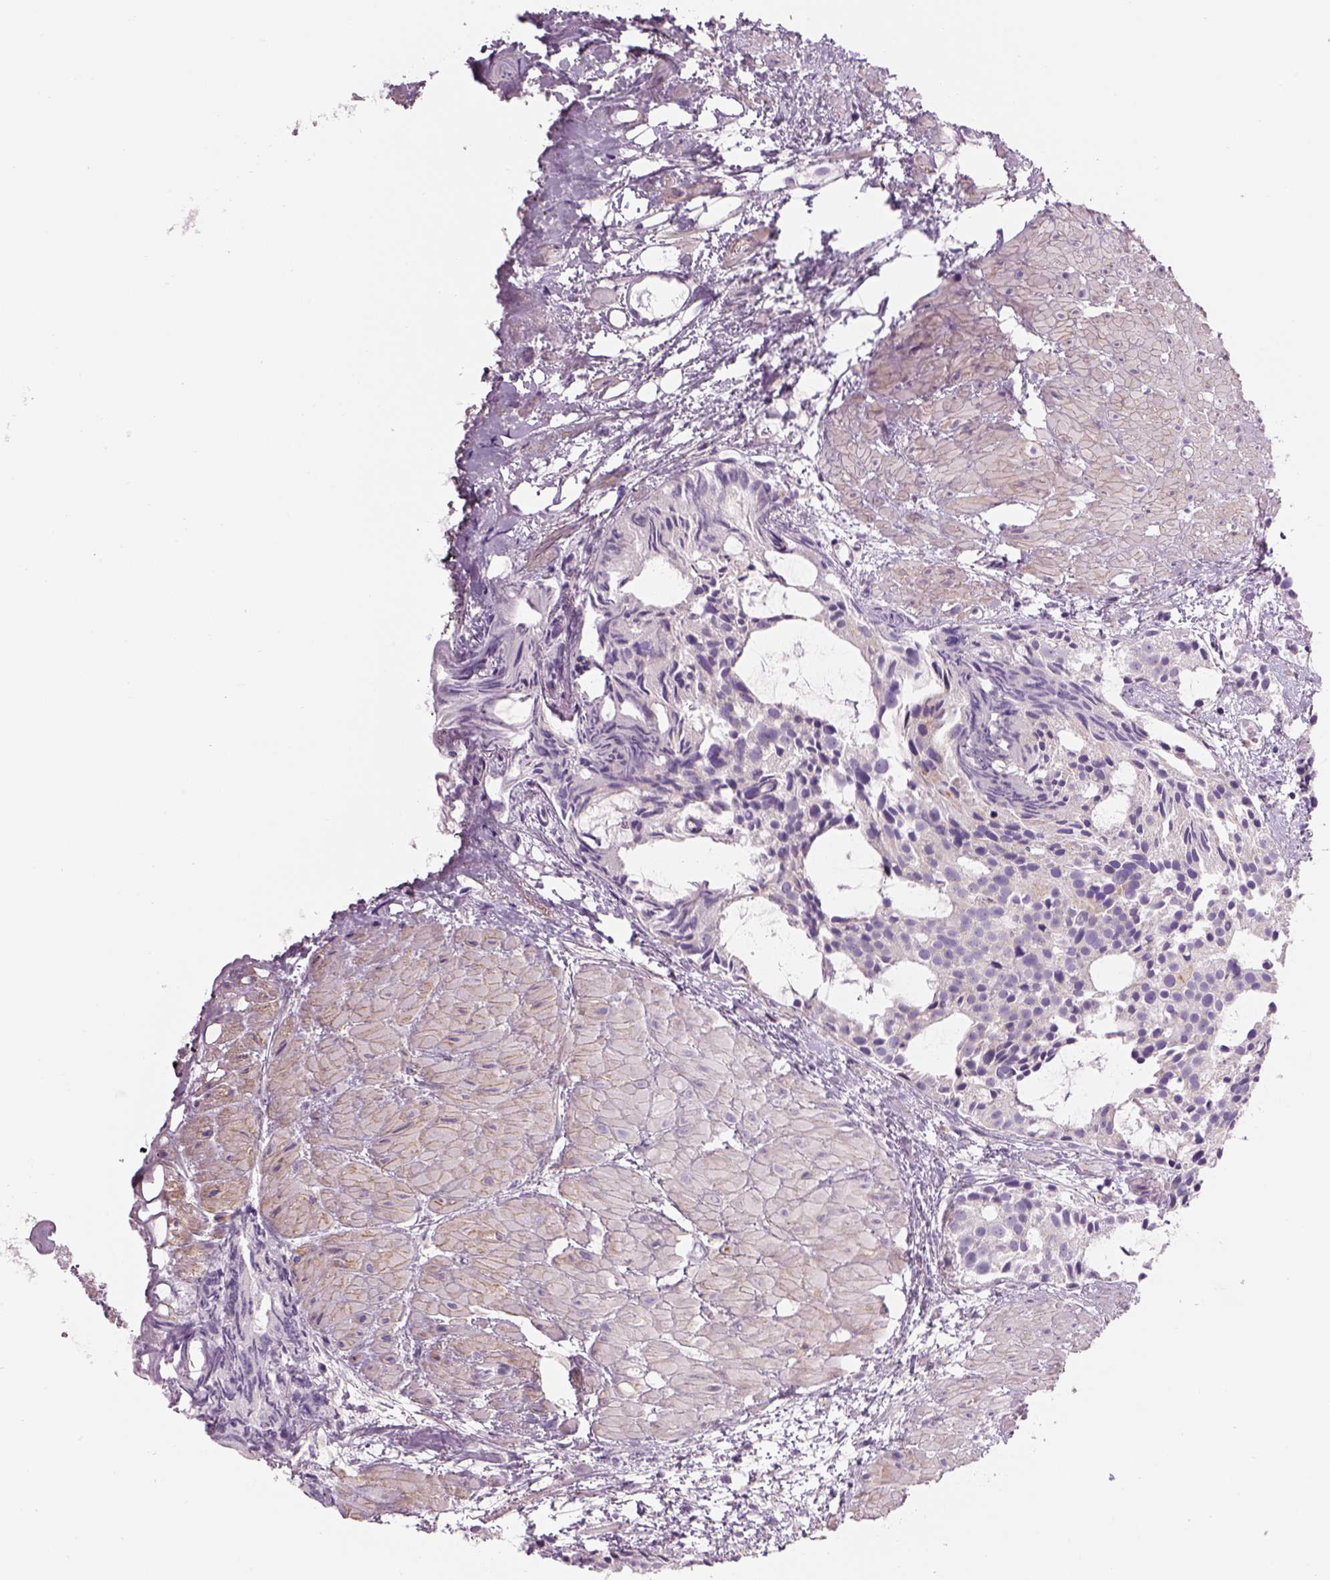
{"staining": {"intensity": "negative", "quantity": "none", "location": "none"}, "tissue": "prostate cancer", "cell_type": "Tumor cells", "image_type": "cancer", "snomed": [{"axis": "morphology", "description": "Adenocarcinoma, High grade"}, {"axis": "topography", "description": "Prostate"}], "caption": "Histopathology image shows no significant protein staining in tumor cells of prostate adenocarcinoma (high-grade).", "gene": "IFT52", "patient": {"sex": "male", "age": 79}}